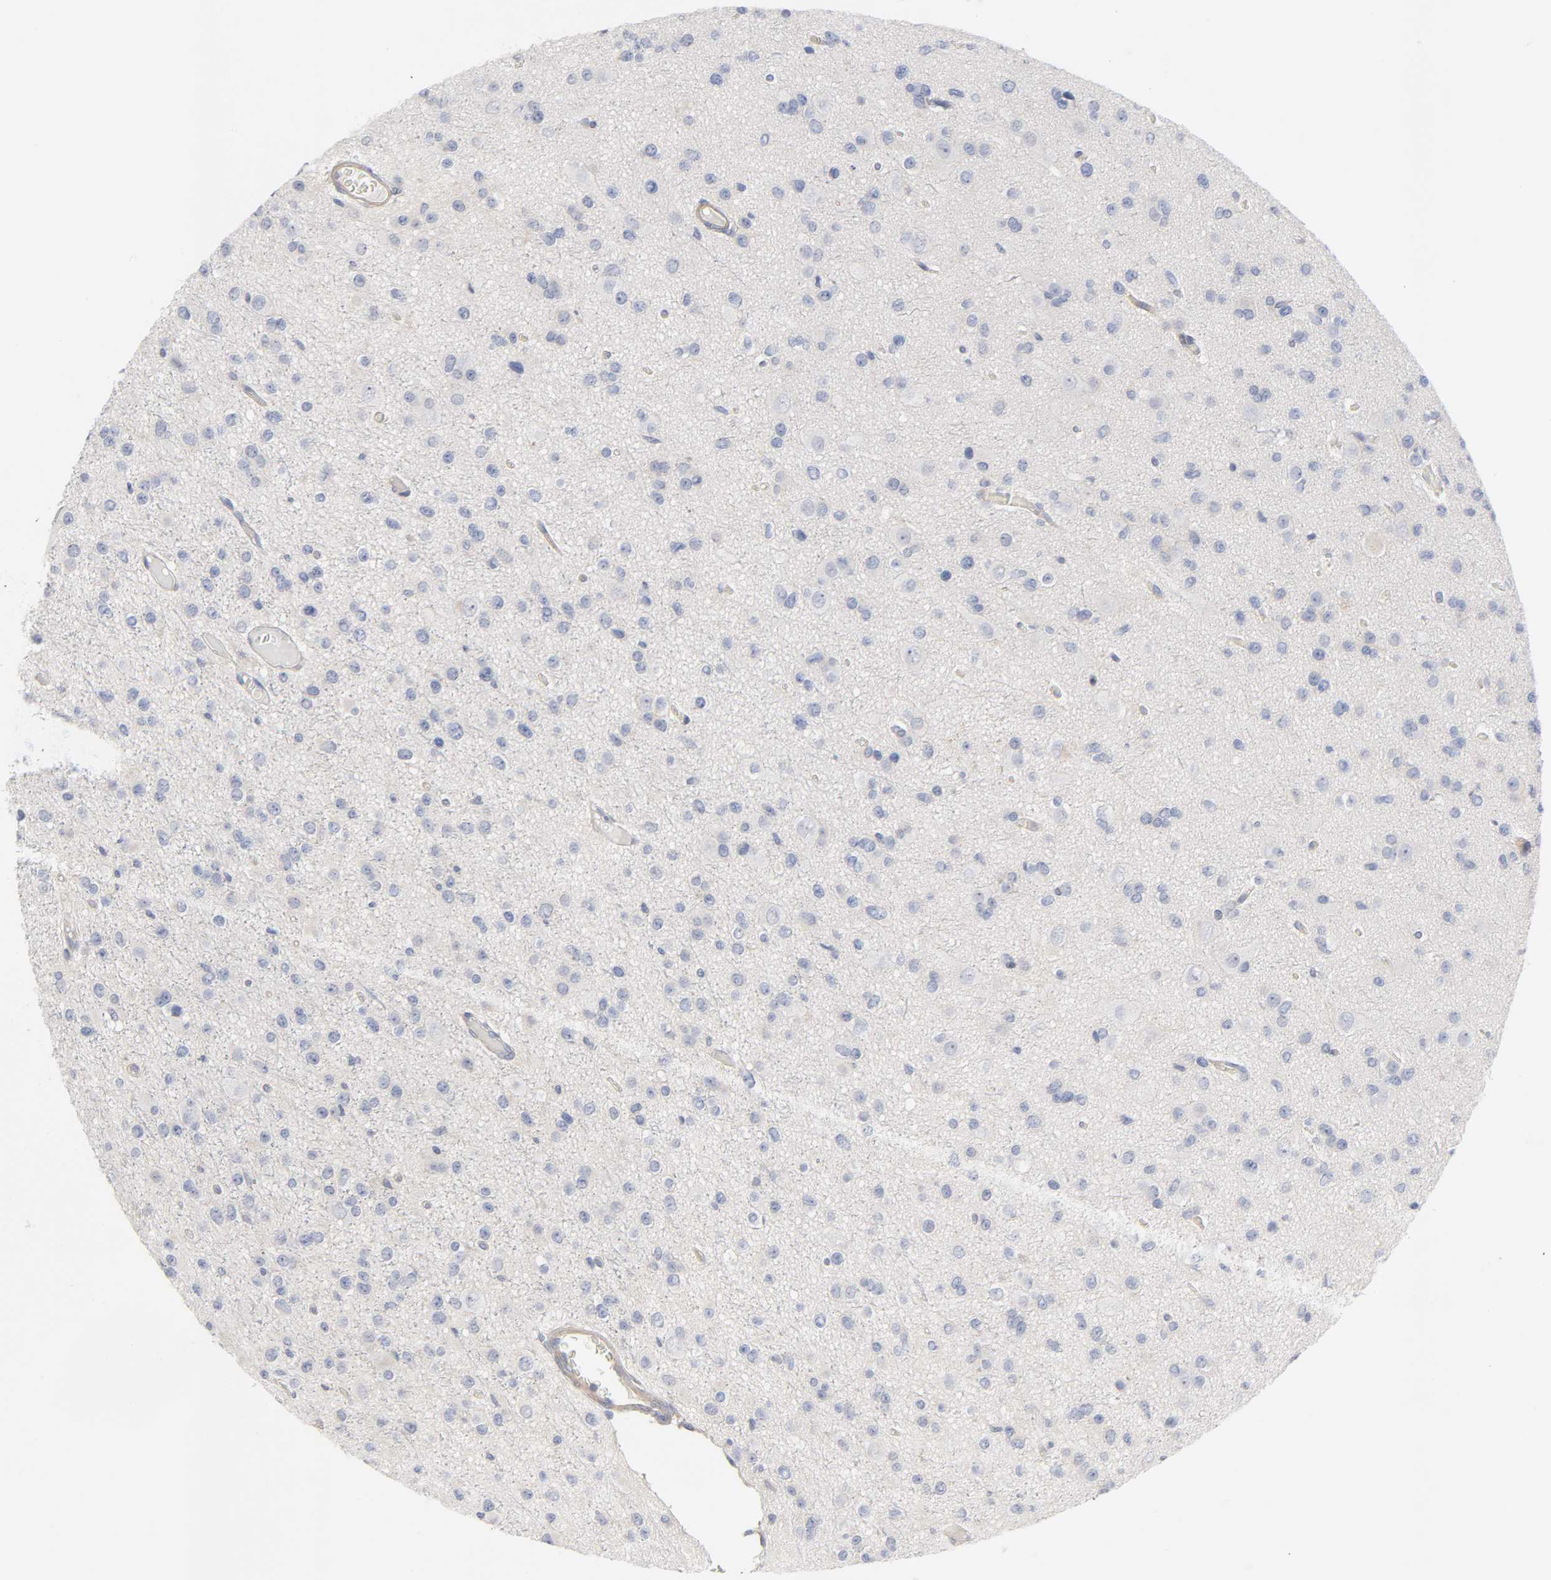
{"staining": {"intensity": "negative", "quantity": "none", "location": "none"}, "tissue": "glioma", "cell_type": "Tumor cells", "image_type": "cancer", "snomed": [{"axis": "morphology", "description": "Glioma, malignant, Low grade"}, {"axis": "topography", "description": "Brain"}], "caption": "High power microscopy image of an IHC micrograph of glioma, revealing no significant positivity in tumor cells. (DAB (3,3'-diaminobenzidine) immunohistochemistry (IHC) visualized using brightfield microscopy, high magnification).", "gene": "ROCK1", "patient": {"sex": "male", "age": 42}}